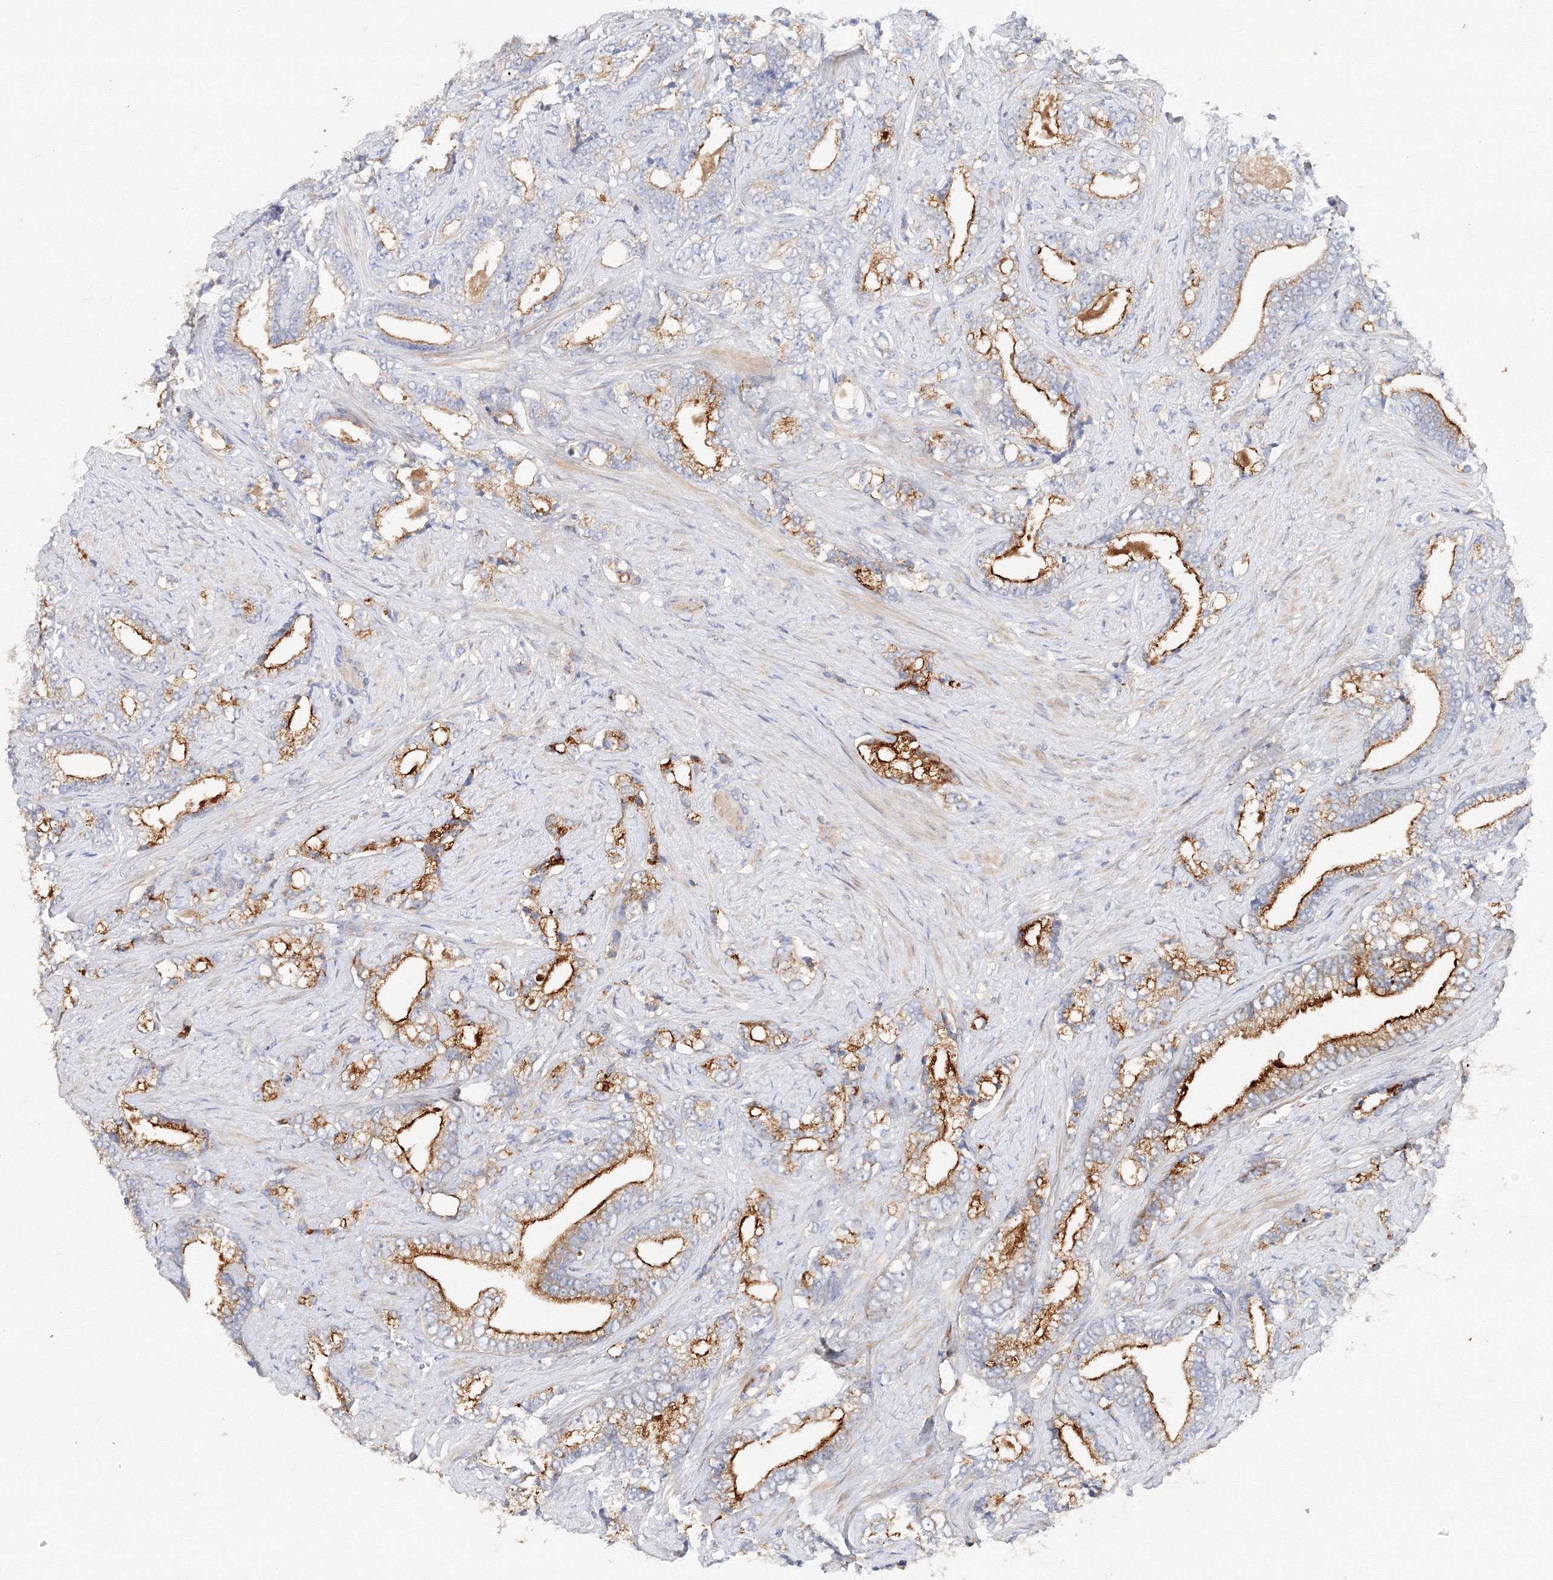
{"staining": {"intensity": "moderate", "quantity": "25%-75%", "location": "cytoplasmic/membranous"}, "tissue": "prostate cancer", "cell_type": "Tumor cells", "image_type": "cancer", "snomed": [{"axis": "morphology", "description": "Adenocarcinoma, High grade"}, {"axis": "topography", "description": "Prostate and seminal vesicle, NOS"}], "caption": "IHC histopathology image of human prostate adenocarcinoma (high-grade) stained for a protein (brown), which demonstrates medium levels of moderate cytoplasmic/membranous expression in about 25%-75% of tumor cells.", "gene": "DIS3L2", "patient": {"sex": "male", "age": 67}}